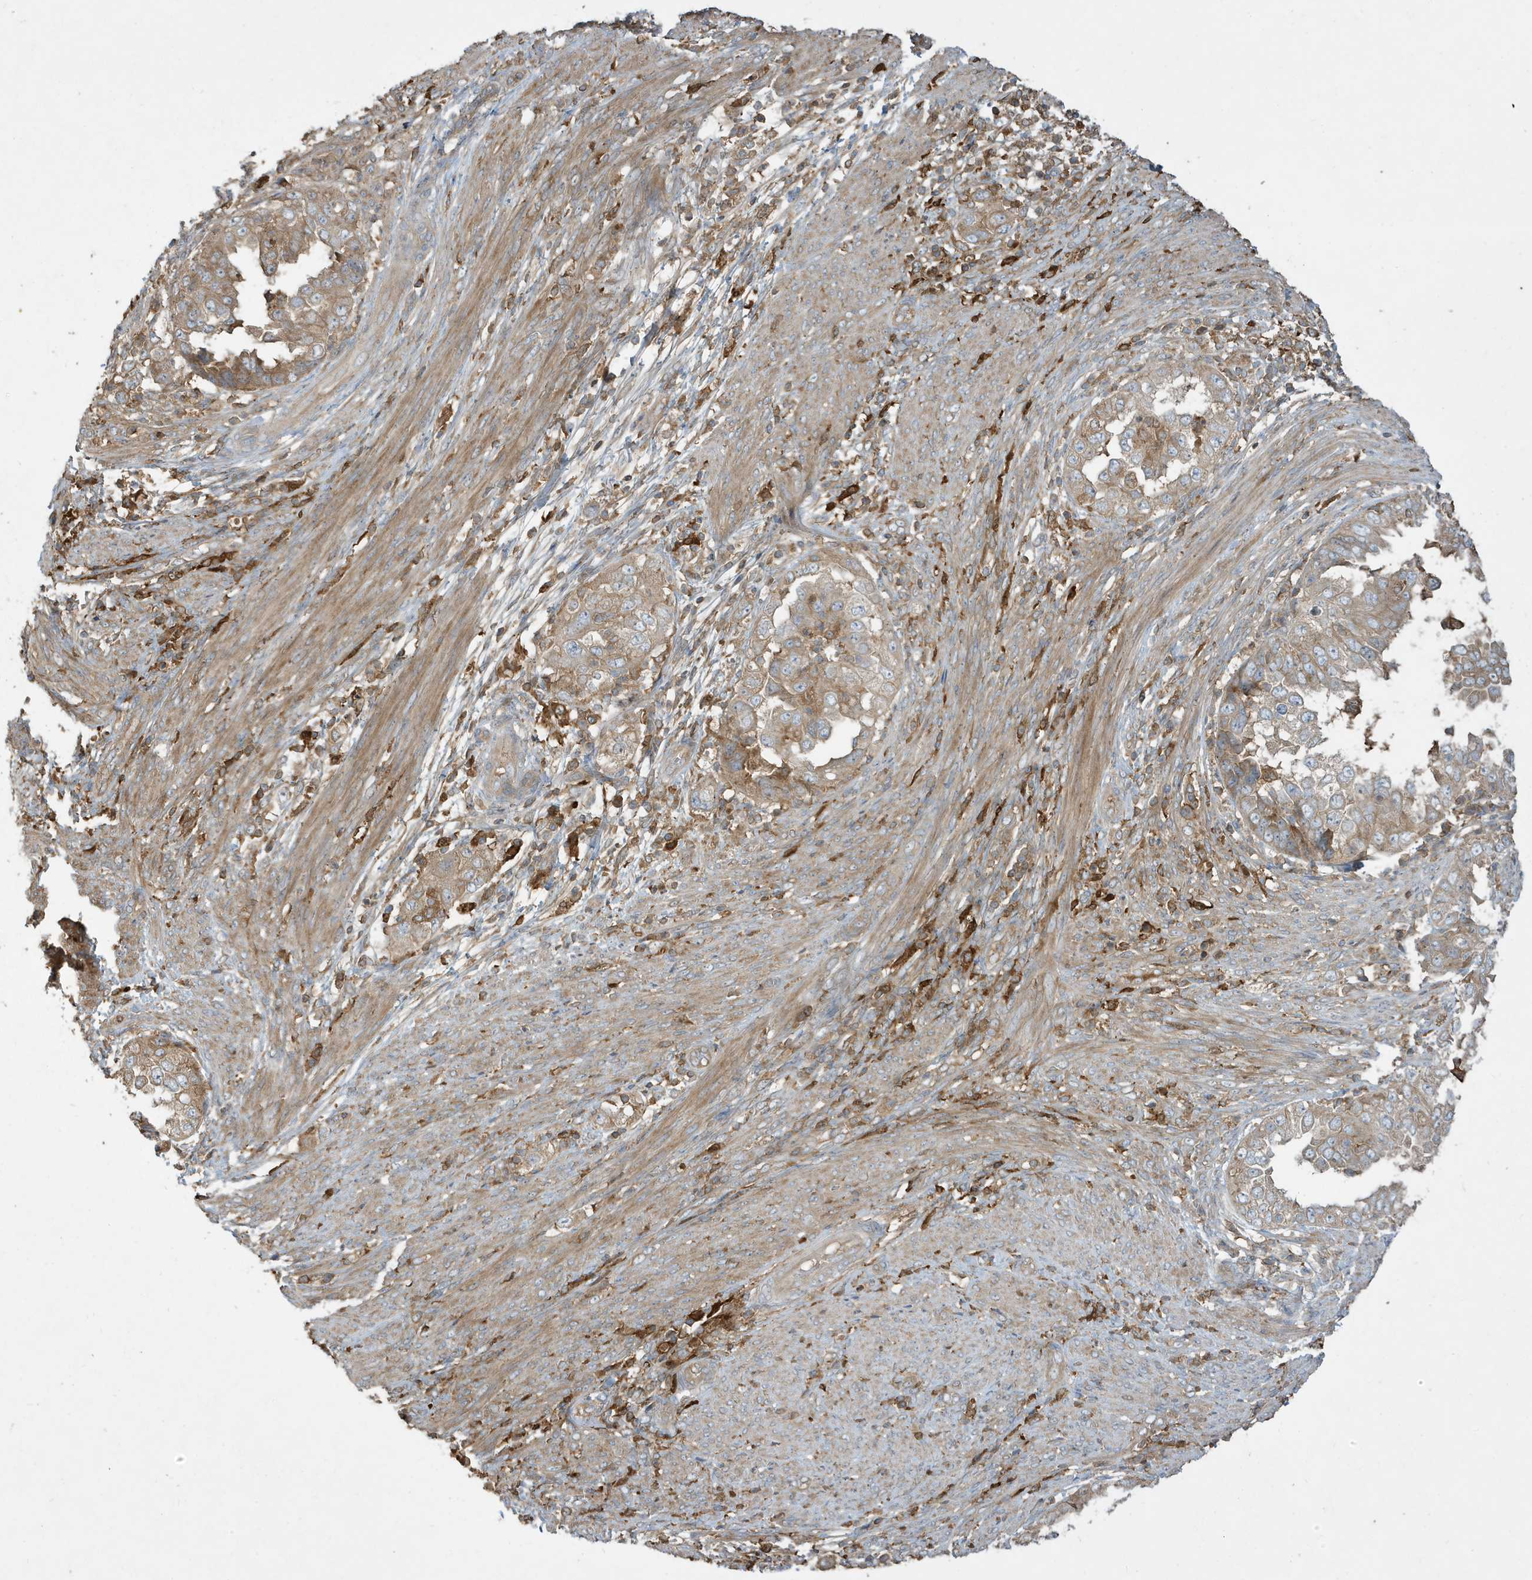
{"staining": {"intensity": "weak", "quantity": ">75%", "location": "cytoplasmic/membranous"}, "tissue": "endometrial cancer", "cell_type": "Tumor cells", "image_type": "cancer", "snomed": [{"axis": "morphology", "description": "Adenocarcinoma, NOS"}, {"axis": "topography", "description": "Endometrium"}], "caption": "A brown stain highlights weak cytoplasmic/membranous positivity of a protein in human adenocarcinoma (endometrial) tumor cells.", "gene": "ABTB1", "patient": {"sex": "female", "age": 85}}